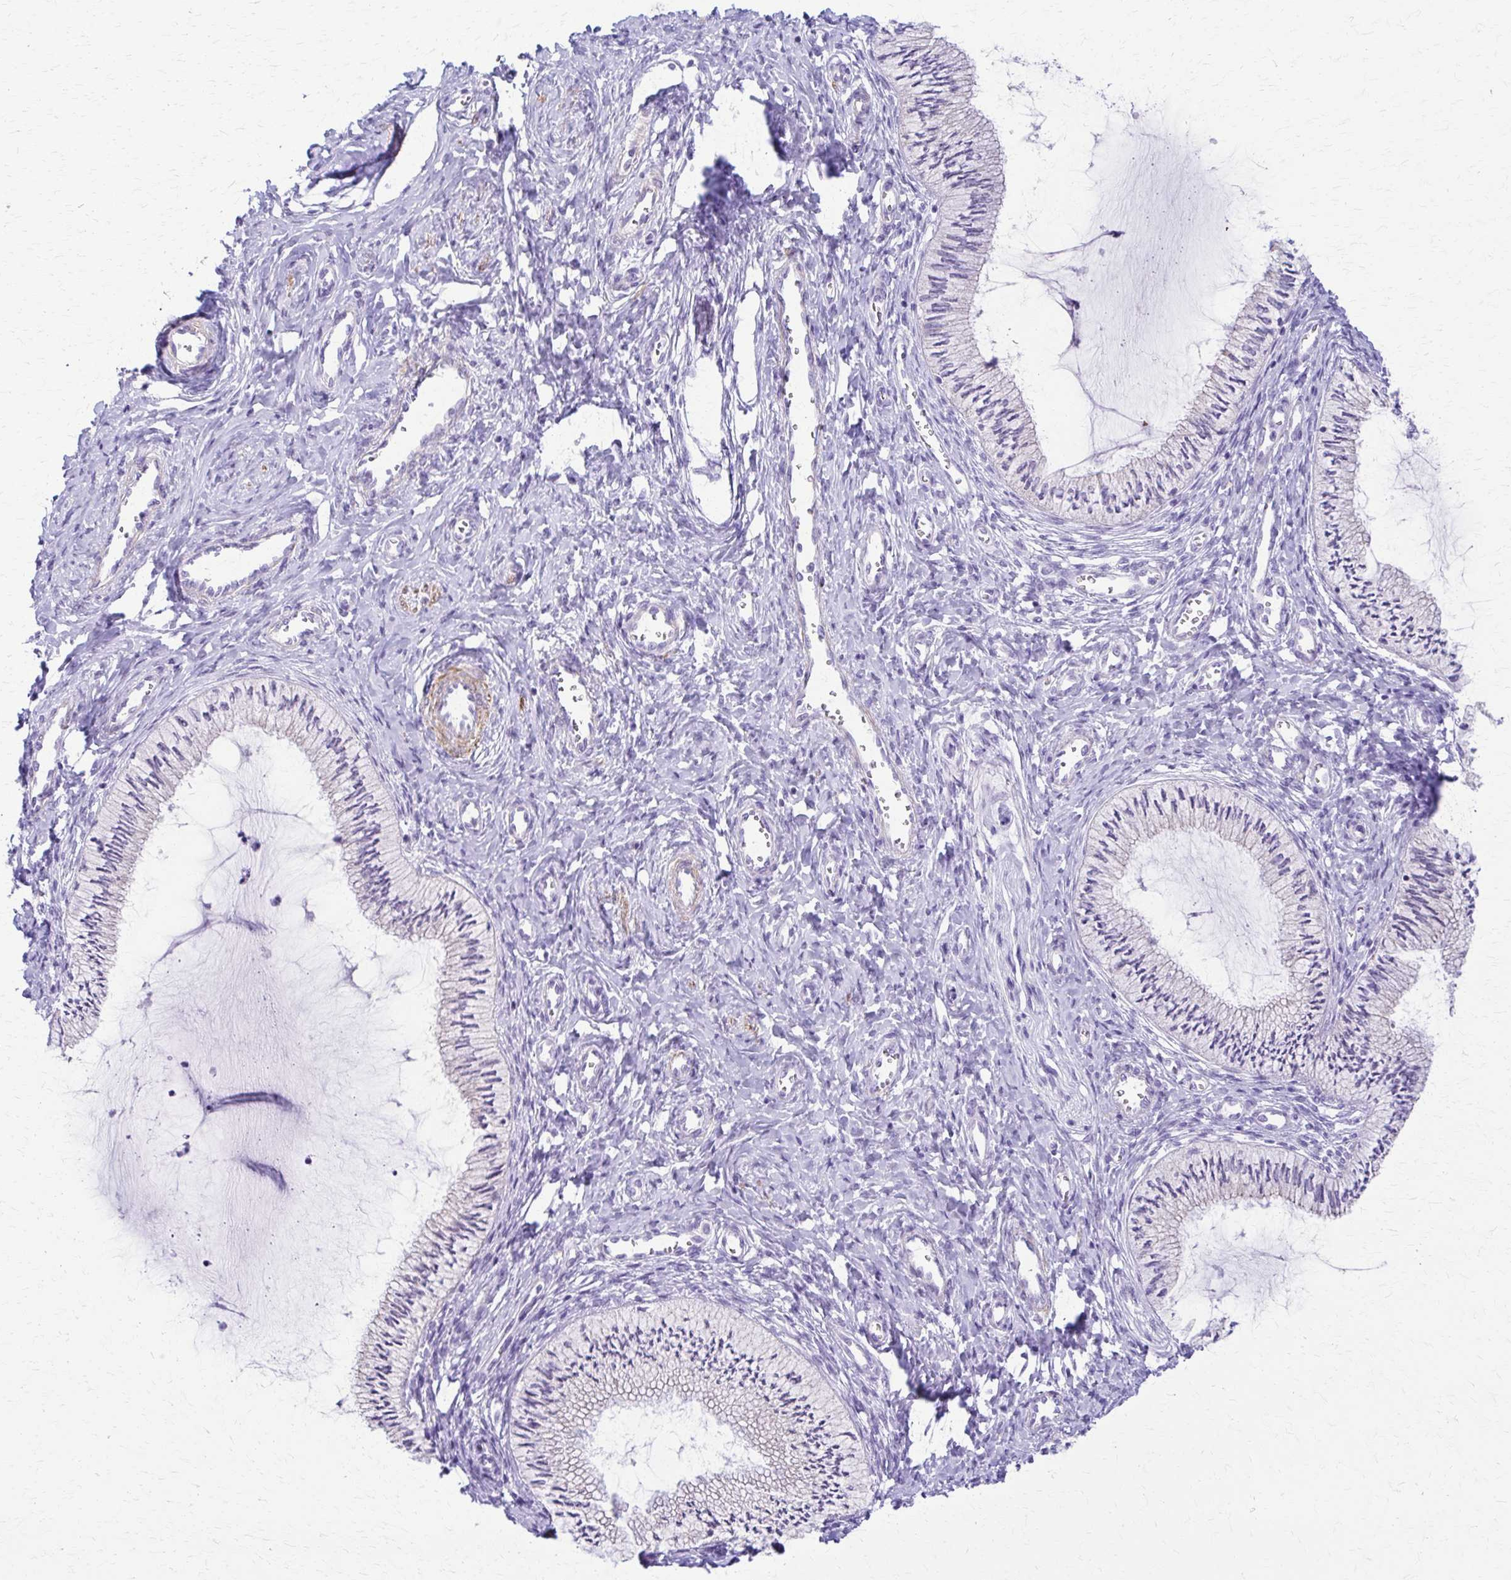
{"staining": {"intensity": "negative", "quantity": "none", "location": "none"}, "tissue": "cervix", "cell_type": "Glandular cells", "image_type": "normal", "snomed": [{"axis": "morphology", "description": "Normal tissue, NOS"}, {"axis": "topography", "description": "Cervix"}], "caption": "Immunohistochemistry (IHC) of unremarkable cervix demonstrates no positivity in glandular cells. (DAB (3,3'-diaminobenzidine) immunohistochemistry, high magnification).", "gene": "DSP", "patient": {"sex": "female", "age": 24}}